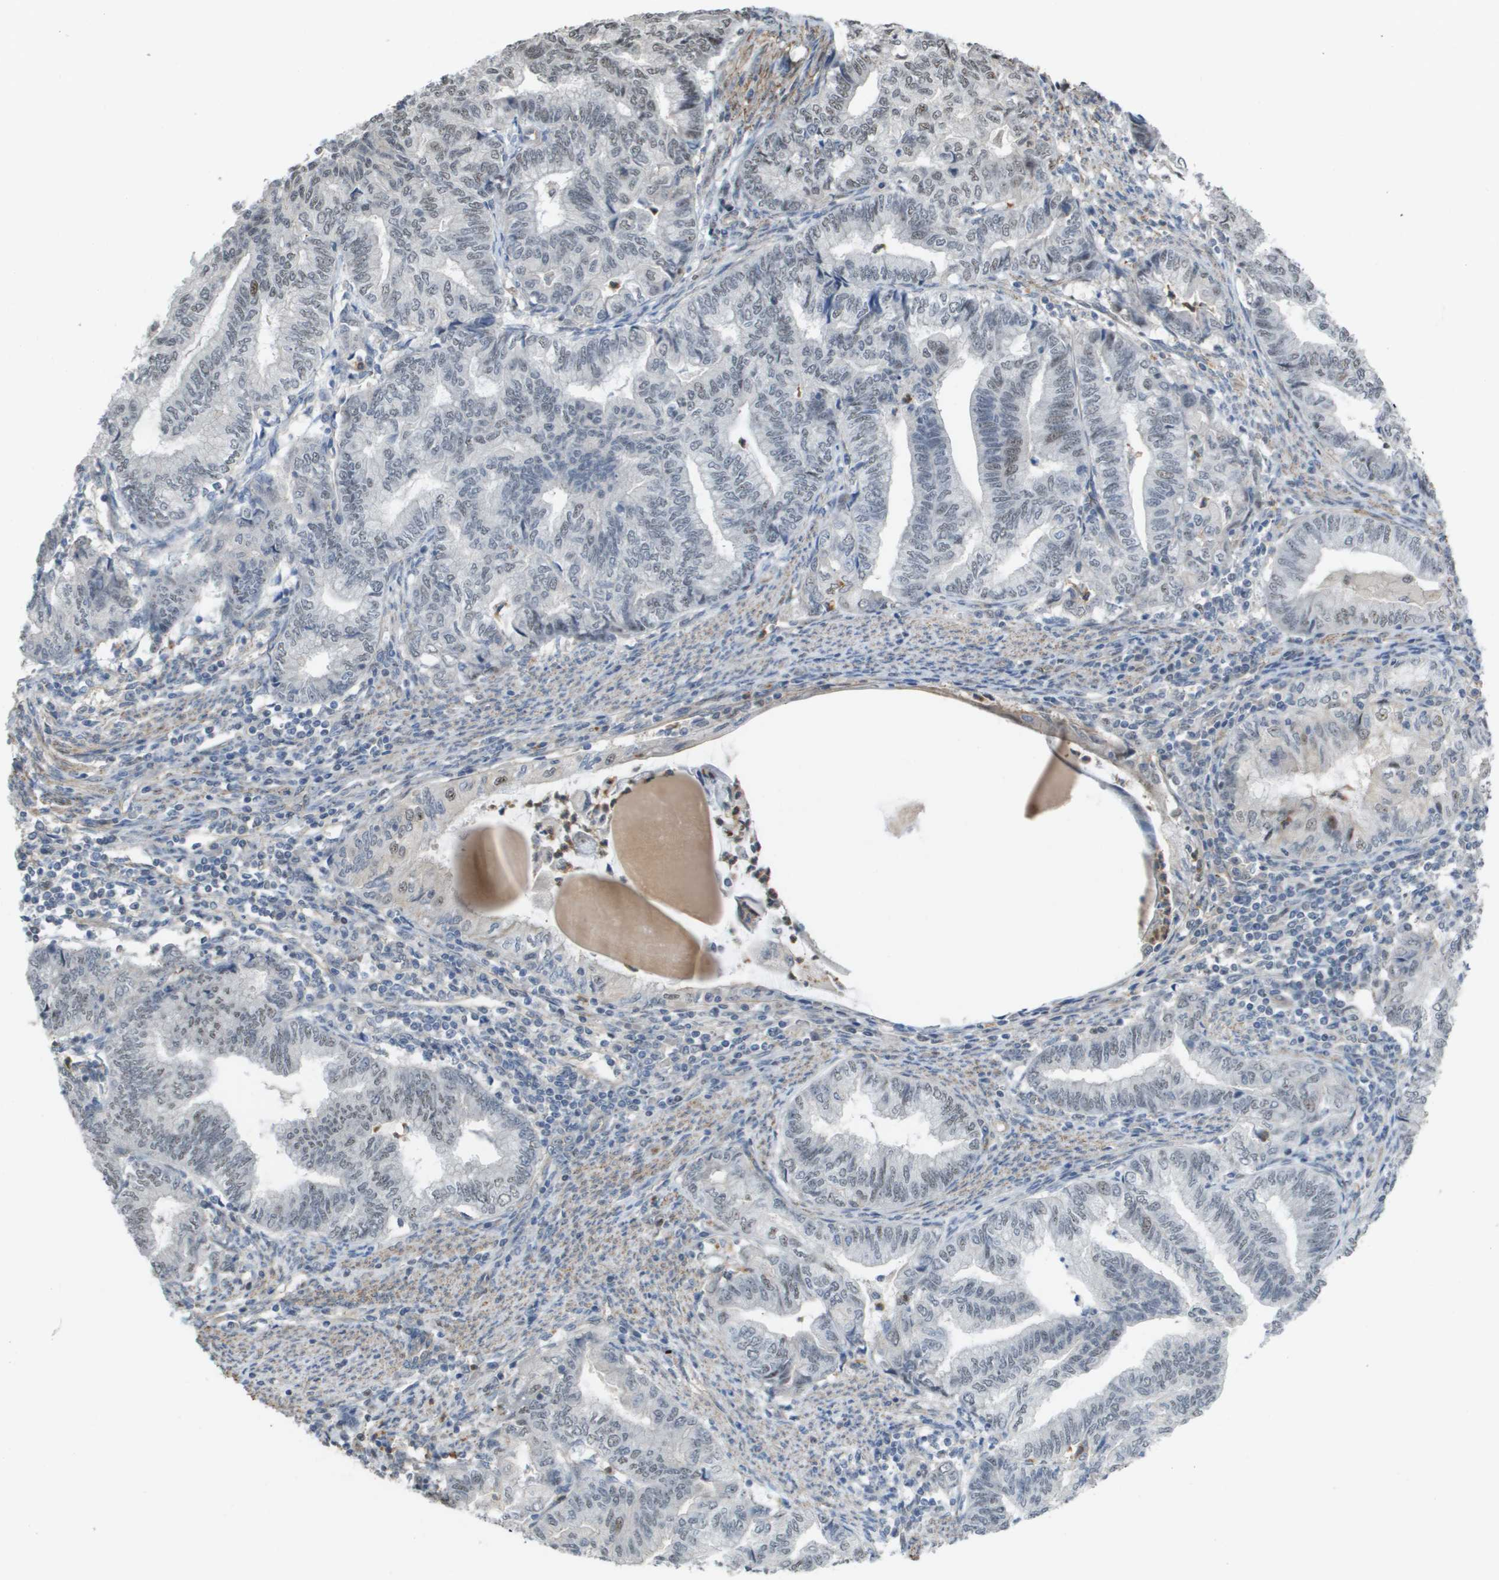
{"staining": {"intensity": "weak", "quantity": "<25%", "location": "nuclear"}, "tissue": "endometrial cancer", "cell_type": "Tumor cells", "image_type": "cancer", "snomed": [{"axis": "morphology", "description": "Adenocarcinoma, NOS"}, {"axis": "topography", "description": "Endometrium"}], "caption": "Endometrial adenocarcinoma was stained to show a protein in brown. There is no significant staining in tumor cells.", "gene": "RNF112", "patient": {"sex": "female", "age": 79}}